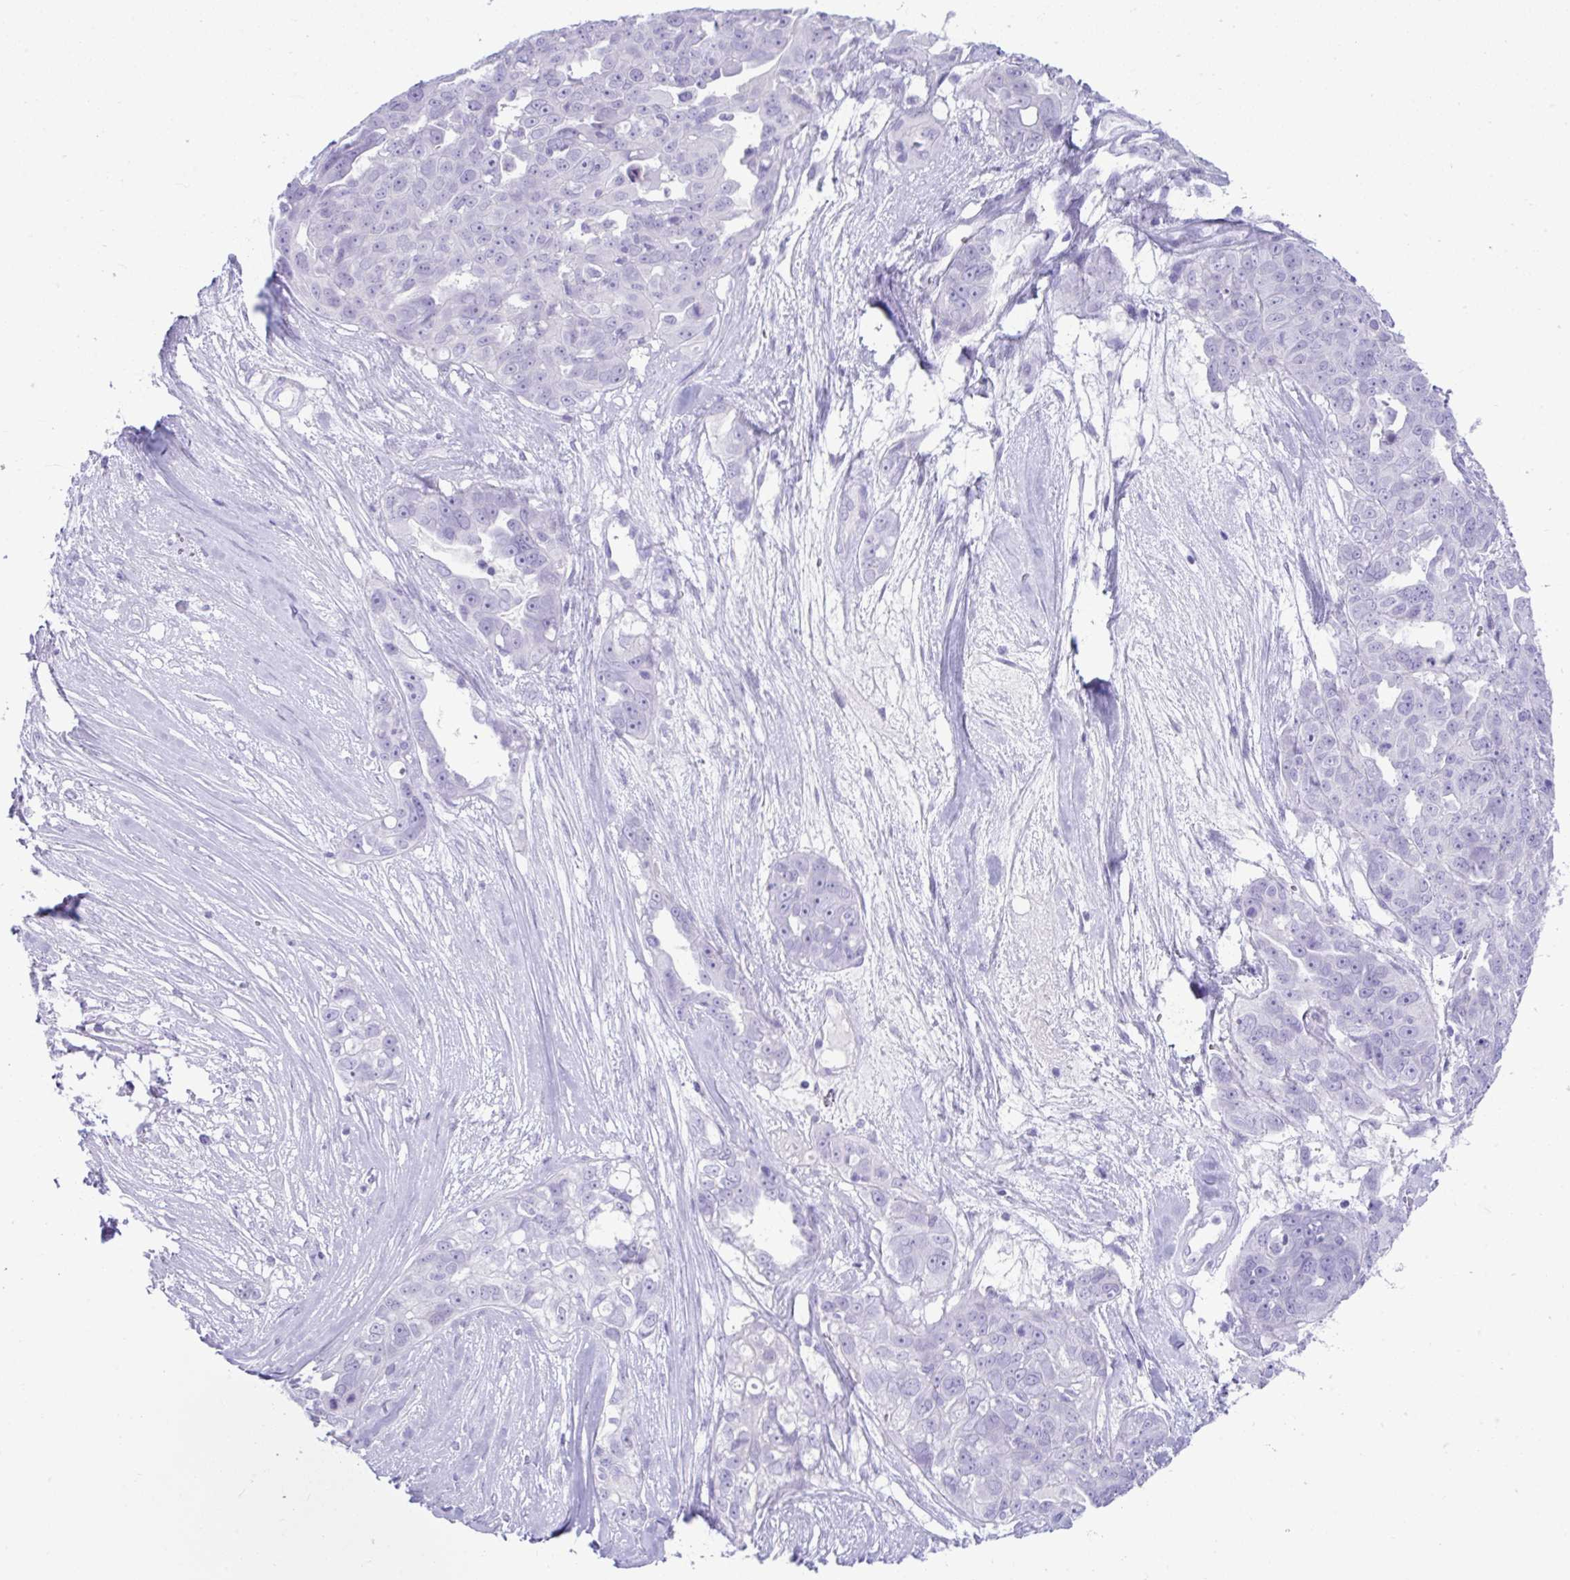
{"staining": {"intensity": "negative", "quantity": "none", "location": "none"}, "tissue": "ovarian cancer", "cell_type": "Tumor cells", "image_type": "cancer", "snomed": [{"axis": "morphology", "description": "Carcinoma, endometroid"}, {"axis": "topography", "description": "Ovary"}], "caption": "Ovarian cancer was stained to show a protein in brown. There is no significant positivity in tumor cells. (DAB IHC, high magnification).", "gene": "PSCA", "patient": {"sex": "female", "age": 70}}